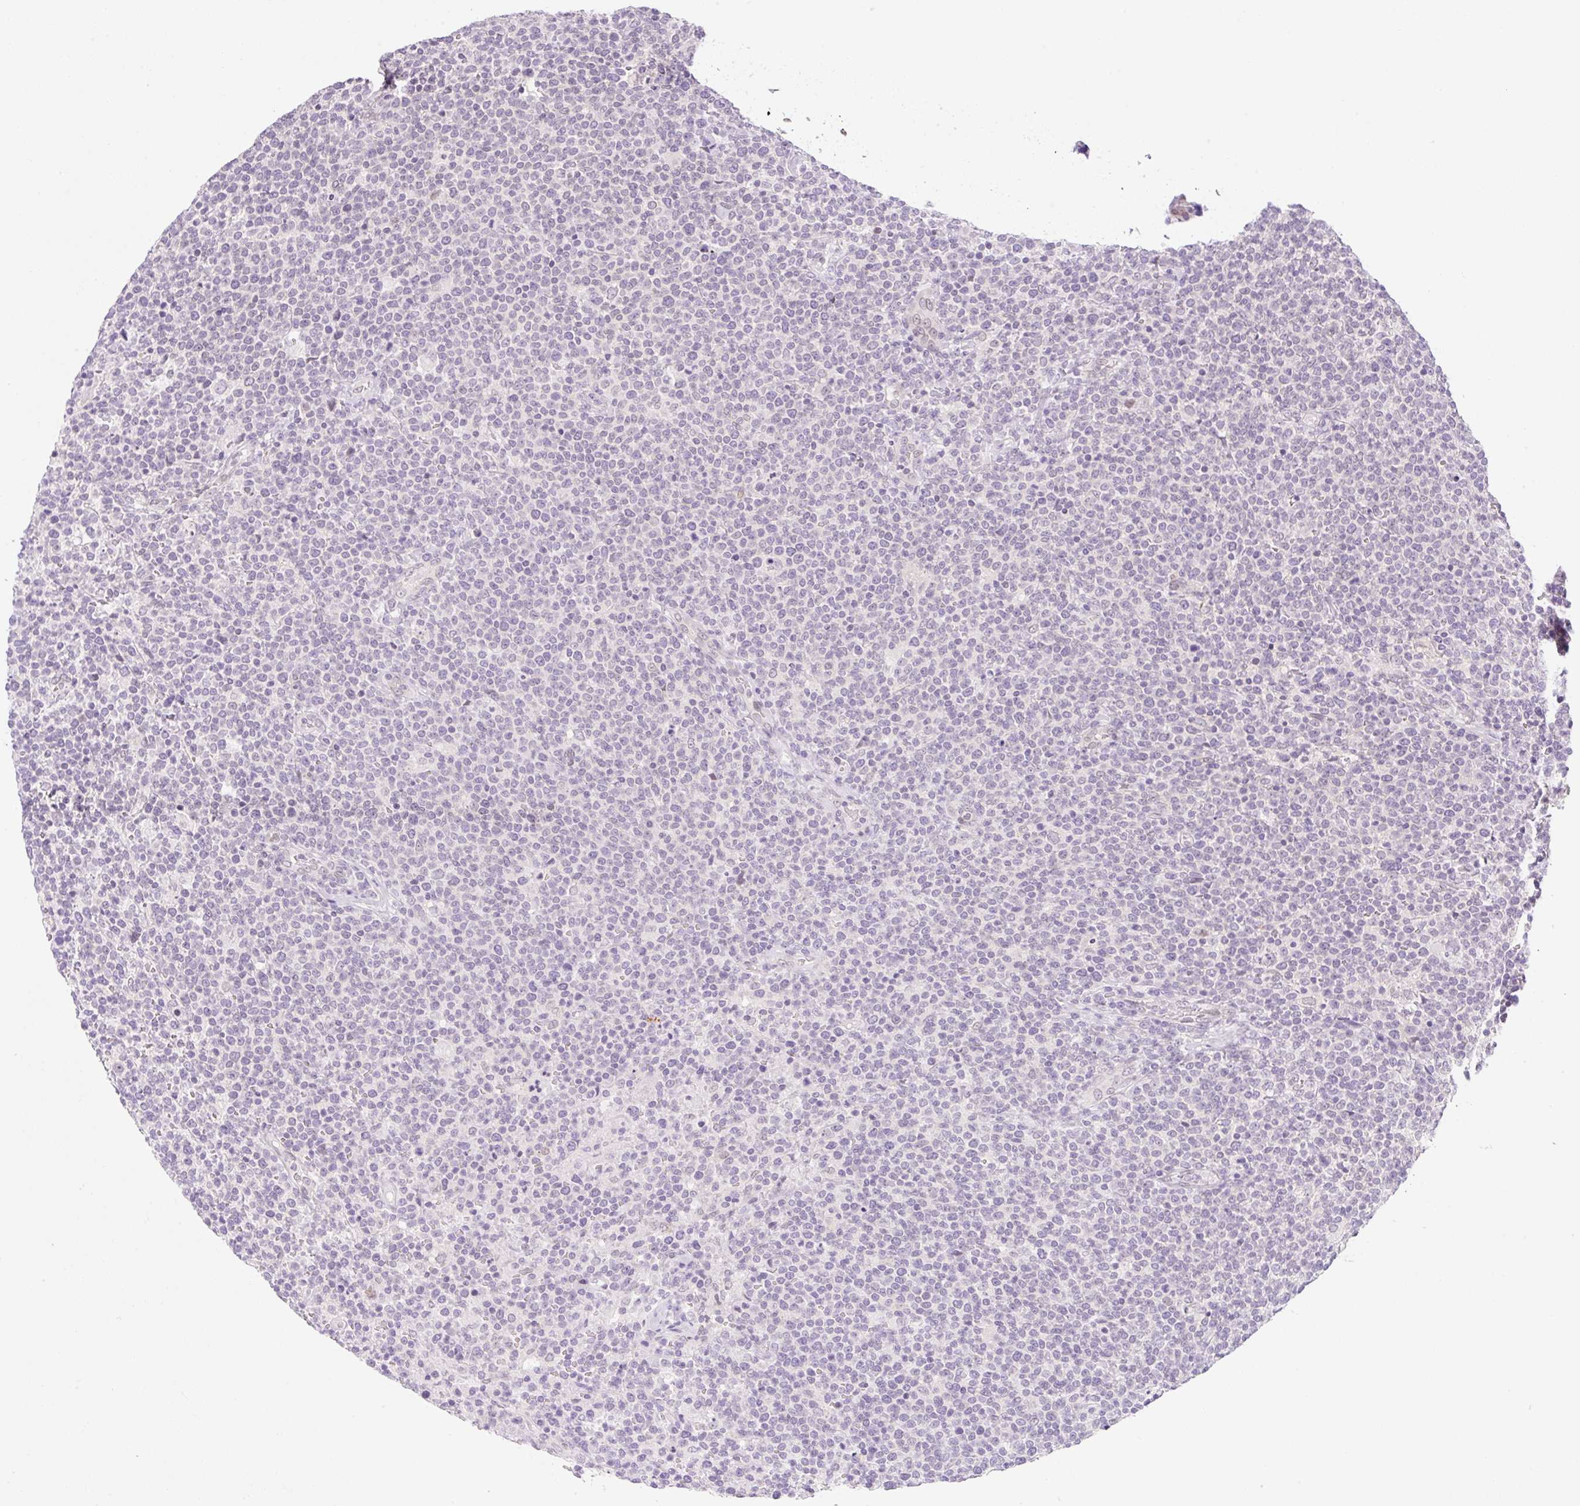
{"staining": {"intensity": "negative", "quantity": "none", "location": "none"}, "tissue": "lymphoma", "cell_type": "Tumor cells", "image_type": "cancer", "snomed": [{"axis": "morphology", "description": "Malignant lymphoma, non-Hodgkin's type, High grade"}, {"axis": "topography", "description": "Lymph node"}], "caption": "Immunohistochemistry micrograph of lymphoma stained for a protein (brown), which reveals no staining in tumor cells.", "gene": "SYNE3", "patient": {"sex": "male", "age": 61}}